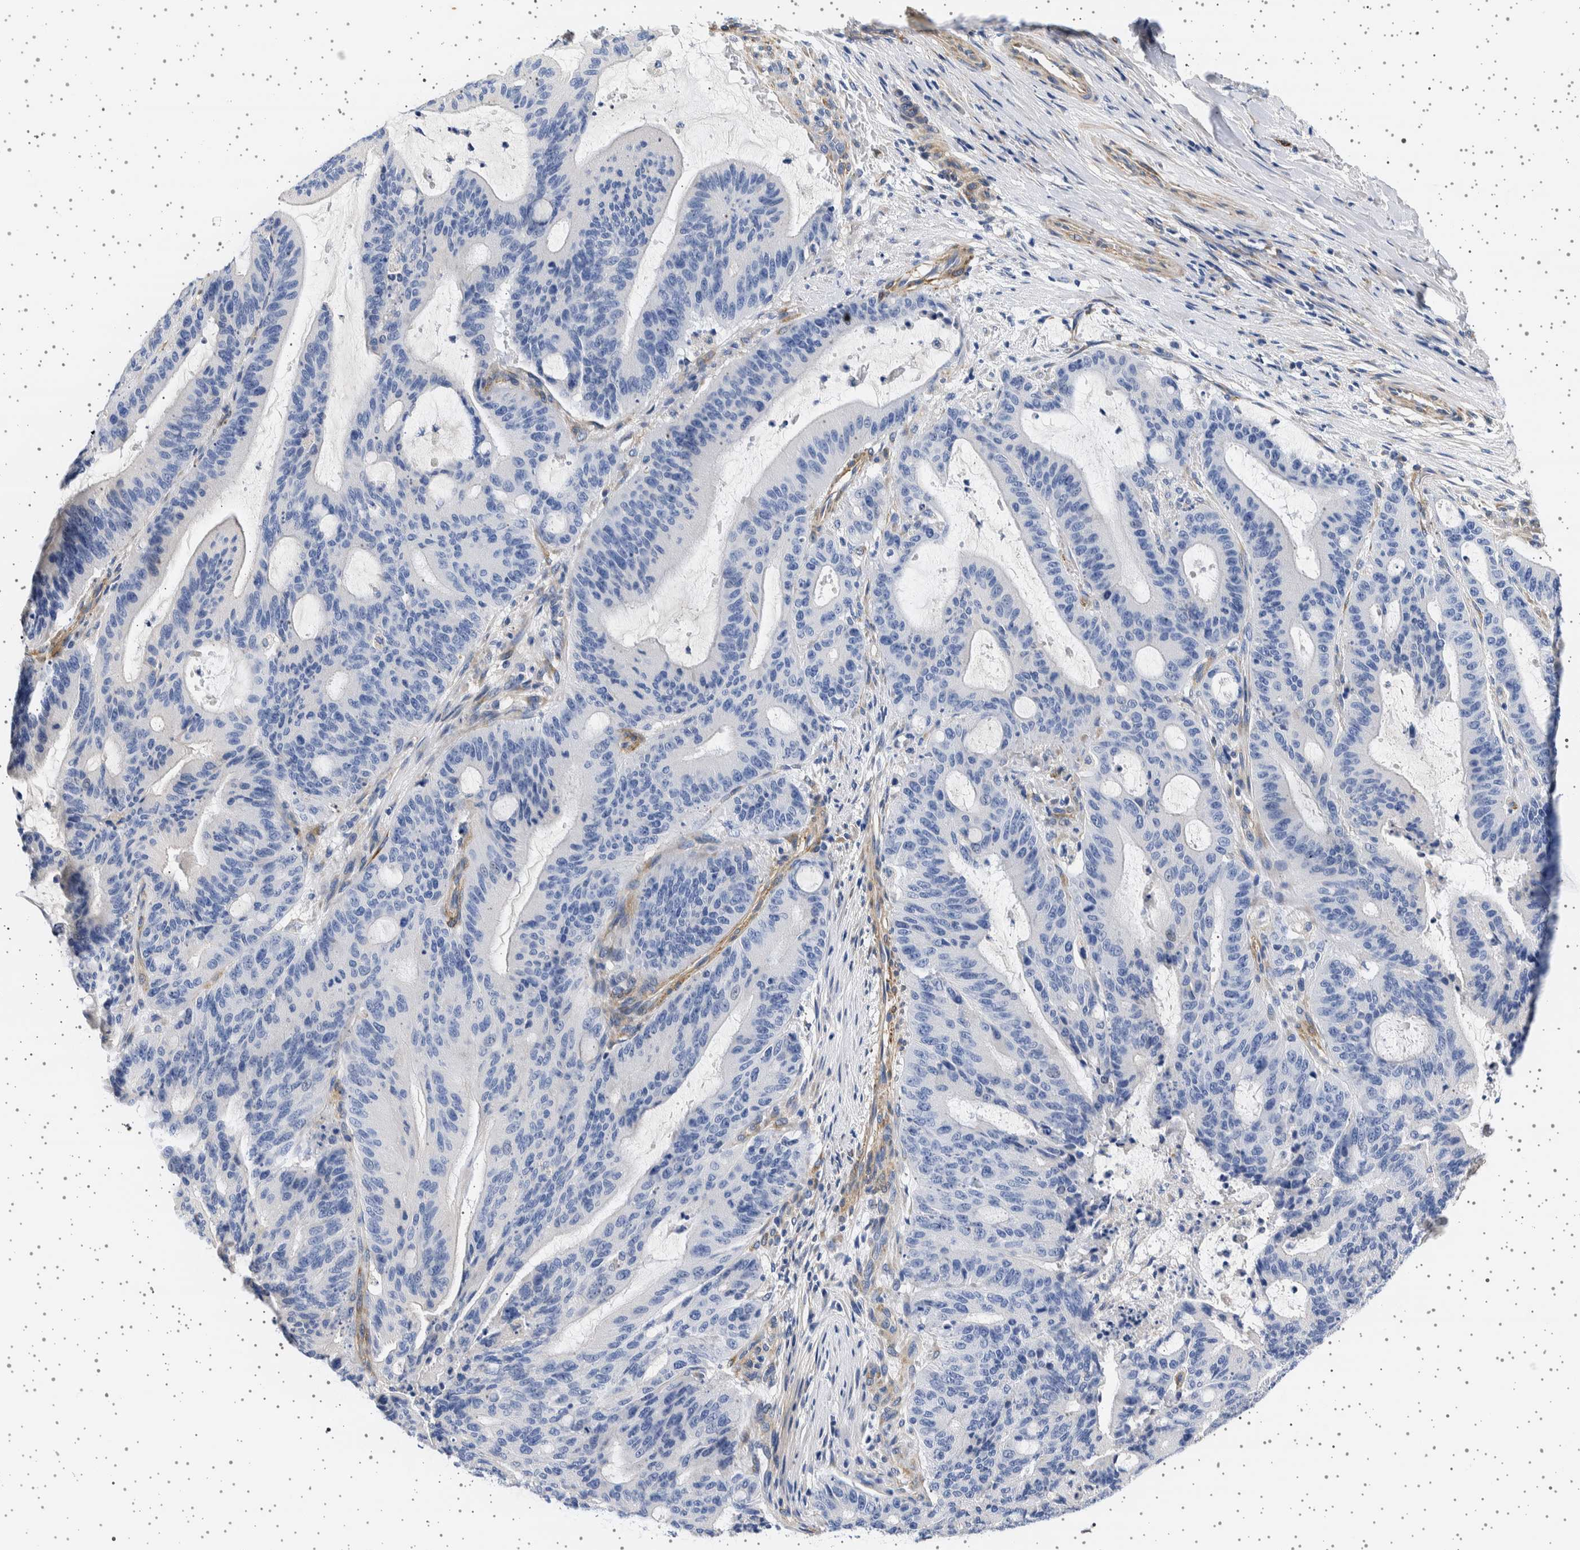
{"staining": {"intensity": "negative", "quantity": "none", "location": "none"}, "tissue": "liver cancer", "cell_type": "Tumor cells", "image_type": "cancer", "snomed": [{"axis": "morphology", "description": "Normal tissue, NOS"}, {"axis": "morphology", "description": "Cholangiocarcinoma"}, {"axis": "topography", "description": "Liver"}, {"axis": "topography", "description": "Peripheral nerve tissue"}], "caption": "A micrograph of human liver cancer (cholangiocarcinoma) is negative for staining in tumor cells.", "gene": "SEPTIN4", "patient": {"sex": "female", "age": 73}}